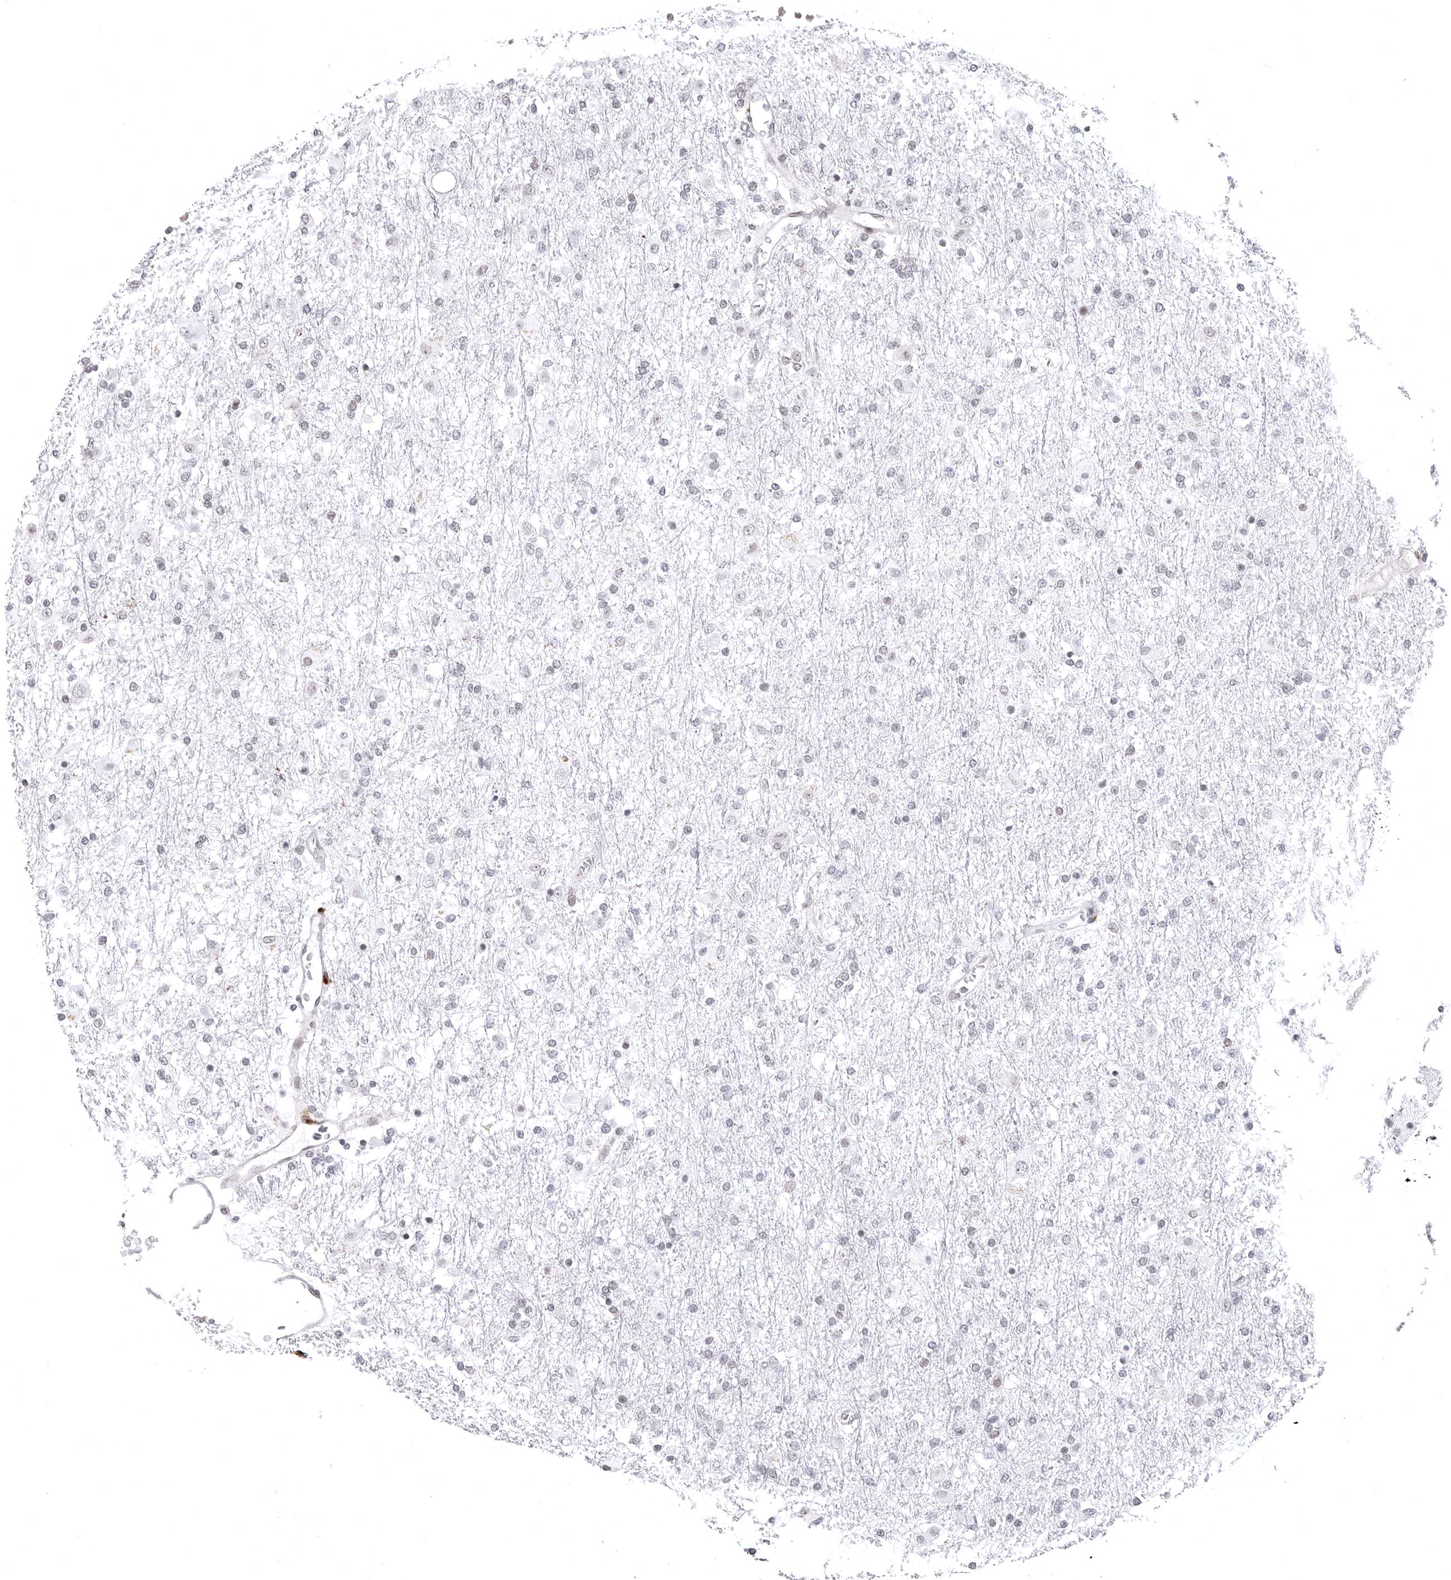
{"staining": {"intensity": "weak", "quantity": "<25%", "location": "nuclear"}, "tissue": "glioma", "cell_type": "Tumor cells", "image_type": "cancer", "snomed": [{"axis": "morphology", "description": "Glioma, malignant, Low grade"}, {"axis": "topography", "description": "Brain"}], "caption": "Immunohistochemistry (IHC) of human low-grade glioma (malignant) displays no positivity in tumor cells.", "gene": "PHF3", "patient": {"sex": "male", "age": 65}}